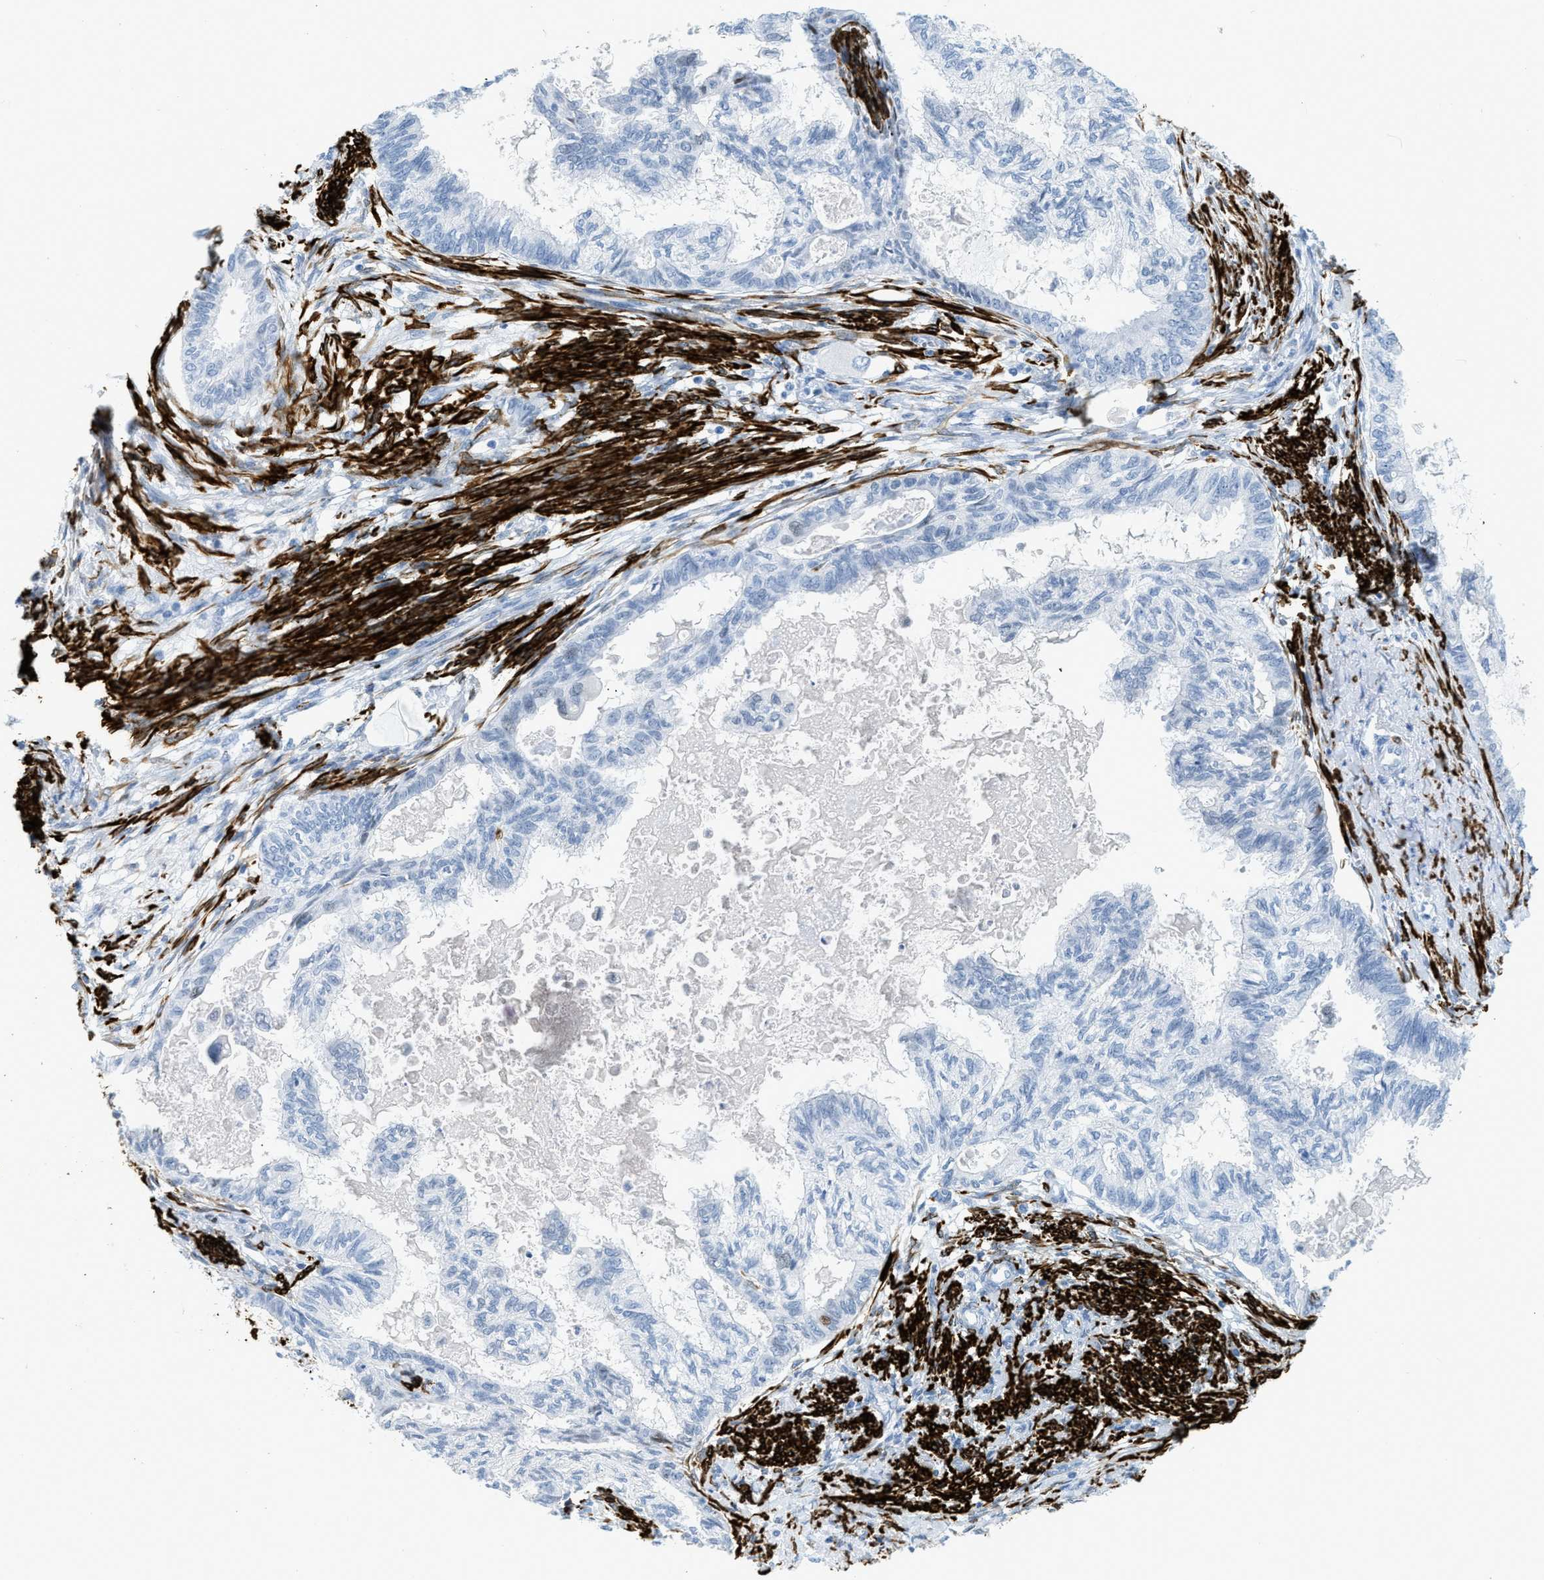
{"staining": {"intensity": "negative", "quantity": "none", "location": "none"}, "tissue": "cervical cancer", "cell_type": "Tumor cells", "image_type": "cancer", "snomed": [{"axis": "morphology", "description": "Normal tissue, NOS"}, {"axis": "morphology", "description": "Adenocarcinoma, NOS"}, {"axis": "topography", "description": "Cervix"}, {"axis": "topography", "description": "Endometrium"}], "caption": "An immunohistochemistry image of cervical cancer (adenocarcinoma) is shown. There is no staining in tumor cells of cervical cancer (adenocarcinoma).", "gene": "DES", "patient": {"sex": "female", "age": 86}}